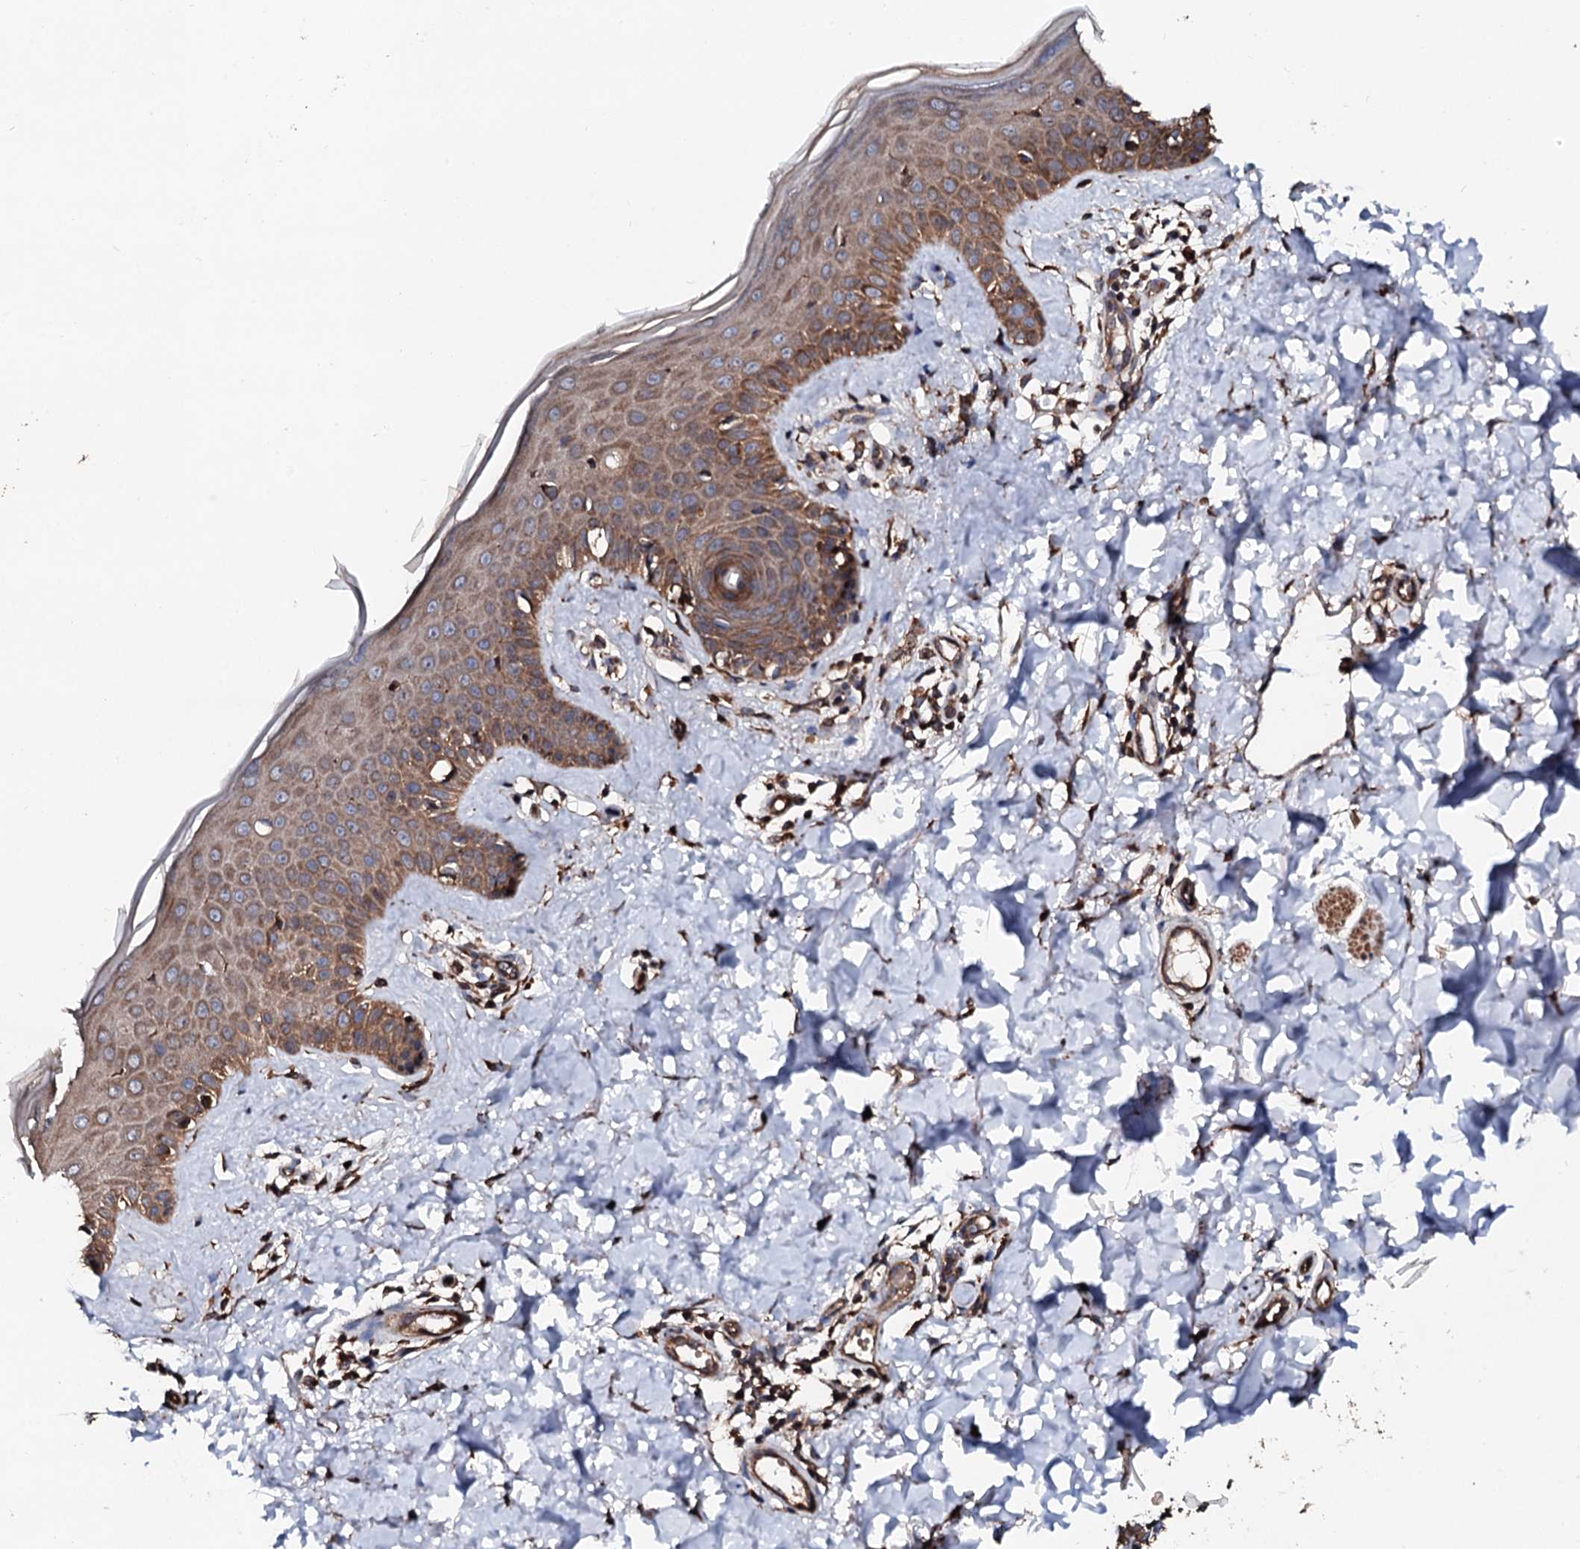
{"staining": {"intensity": "moderate", "quantity": ">75%", "location": "cytoplasmic/membranous"}, "tissue": "skin", "cell_type": "Fibroblasts", "image_type": "normal", "snomed": [{"axis": "morphology", "description": "Normal tissue, NOS"}, {"axis": "topography", "description": "Skin"}], "caption": "Protein expression analysis of normal skin demonstrates moderate cytoplasmic/membranous expression in approximately >75% of fibroblasts.", "gene": "CKAP5", "patient": {"sex": "female", "age": 58}}